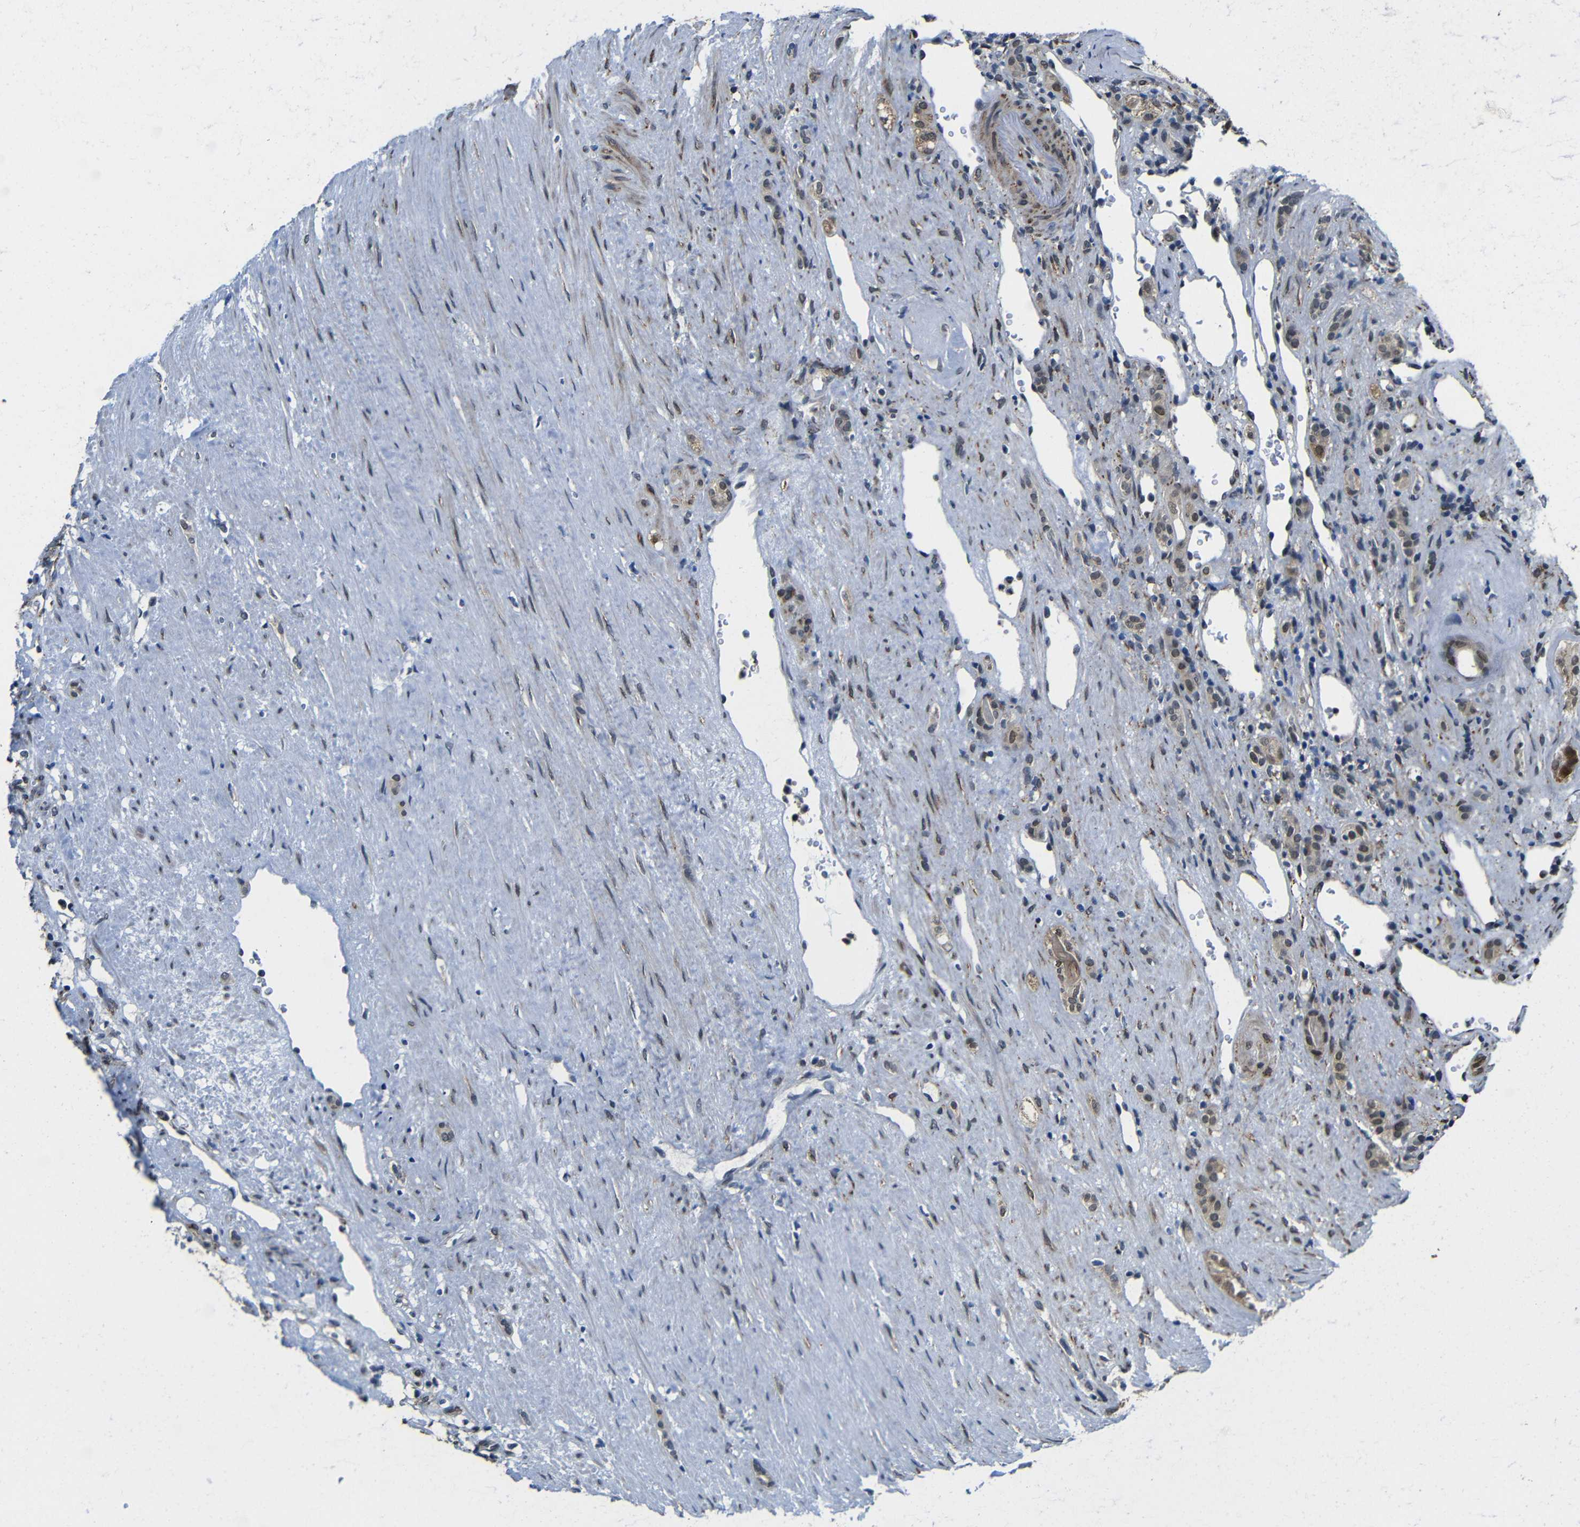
{"staining": {"intensity": "weak", "quantity": "<25%", "location": "cytoplasmic/membranous"}, "tissue": "renal cancer", "cell_type": "Tumor cells", "image_type": "cancer", "snomed": [{"axis": "morphology", "description": "Adenocarcinoma, NOS"}, {"axis": "topography", "description": "Kidney"}], "caption": "DAB immunohistochemical staining of human renal adenocarcinoma exhibits no significant expression in tumor cells.", "gene": "FAM172A", "patient": {"sex": "female", "age": 69}}